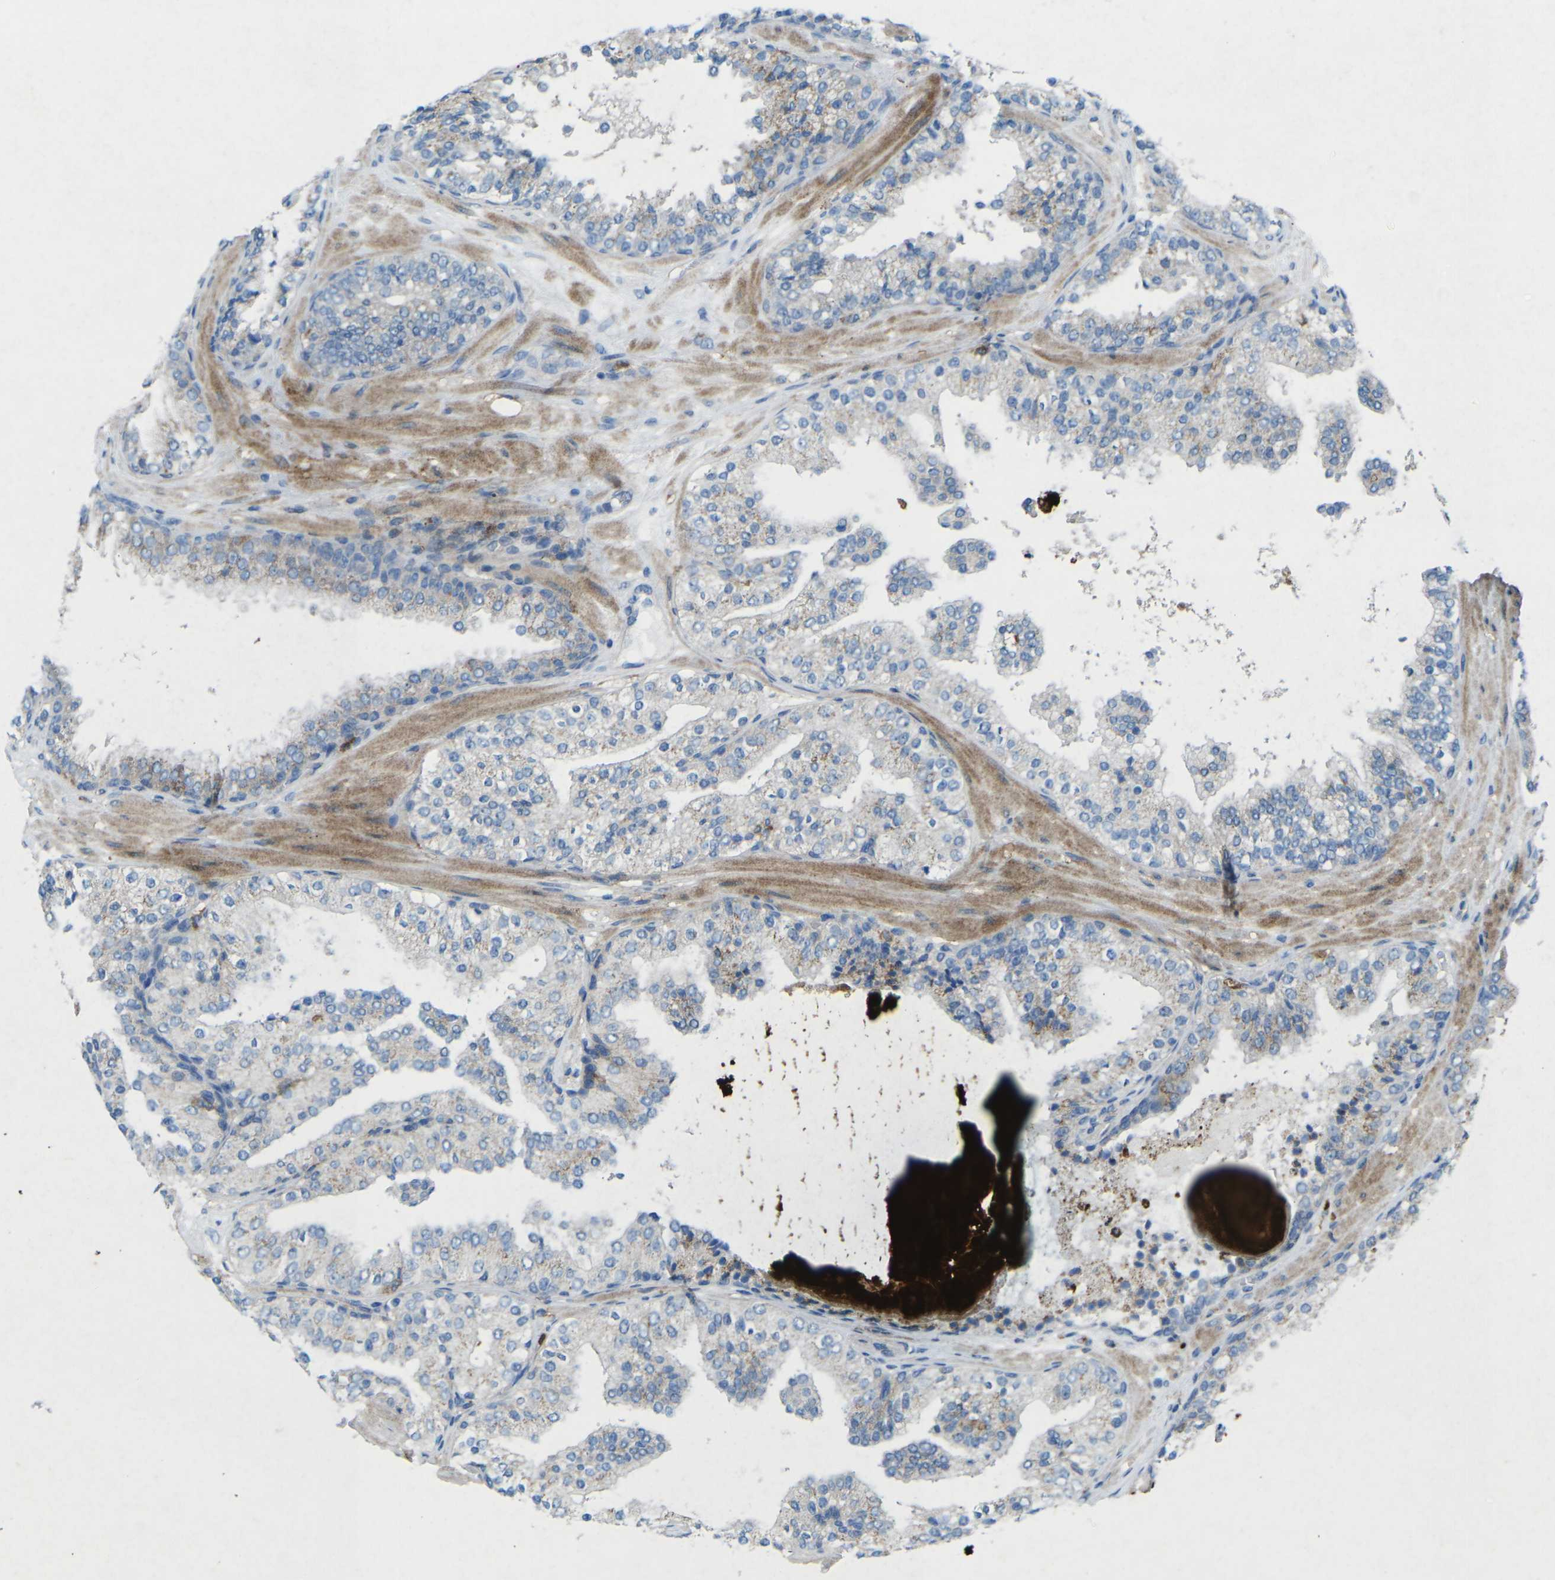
{"staining": {"intensity": "weak", "quantity": "<25%", "location": "cytoplasmic/membranous"}, "tissue": "prostate cancer", "cell_type": "Tumor cells", "image_type": "cancer", "snomed": [{"axis": "morphology", "description": "Adenocarcinoma, High grade"}, {"axis": "topography", "description": "Prostate"}], "caption": "A high-resolution histopathology image shows immunohistochemistry staining of prostate cancer, which exhibits no significant staining in tumor cells.", "gene": "STK11", "patient": {"sex": "male", "age": 65}}